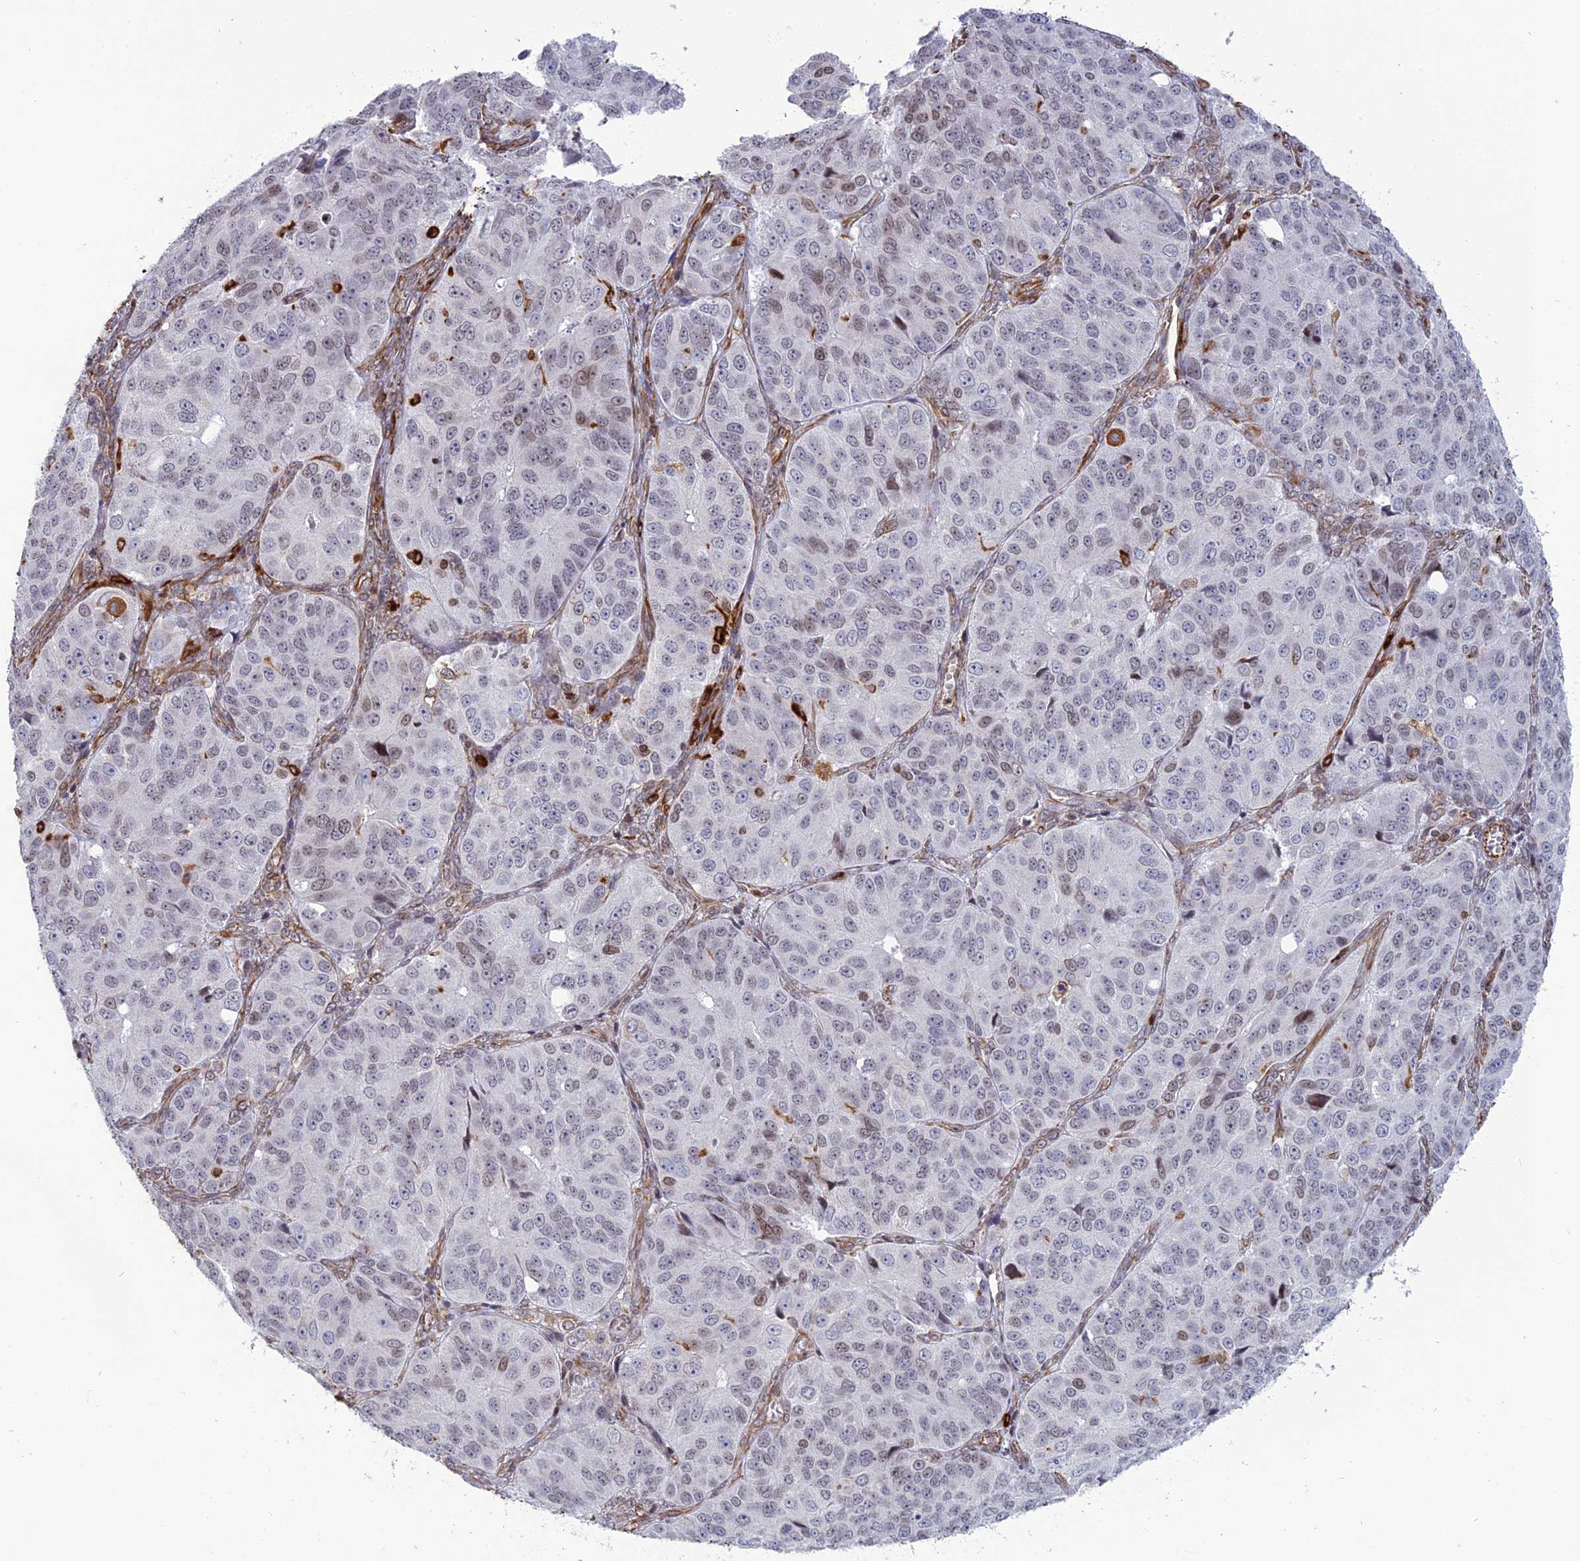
{"staining": {"intensity": "weak", "quantity": "<25%", "location": "nuclear"}, "tissue": "ovarian cancer", "cell_type": "Tumor cells", "image_type": "cancer", "snomed": [{"axis": "morphology", "description": "Carcinoma, endometroid"}, {"axis": "topography", "description": "Ovary"}], "caption": "High magnification brightfield microscopy of ovarian cancer (endometroid carcinoma) stained with DAB (brown) and counterstained with hematoxylin (blue): tumor cells show no significant positivity.", "gene": "APOBR", "patient": {"sex": "female", "age": 51}}